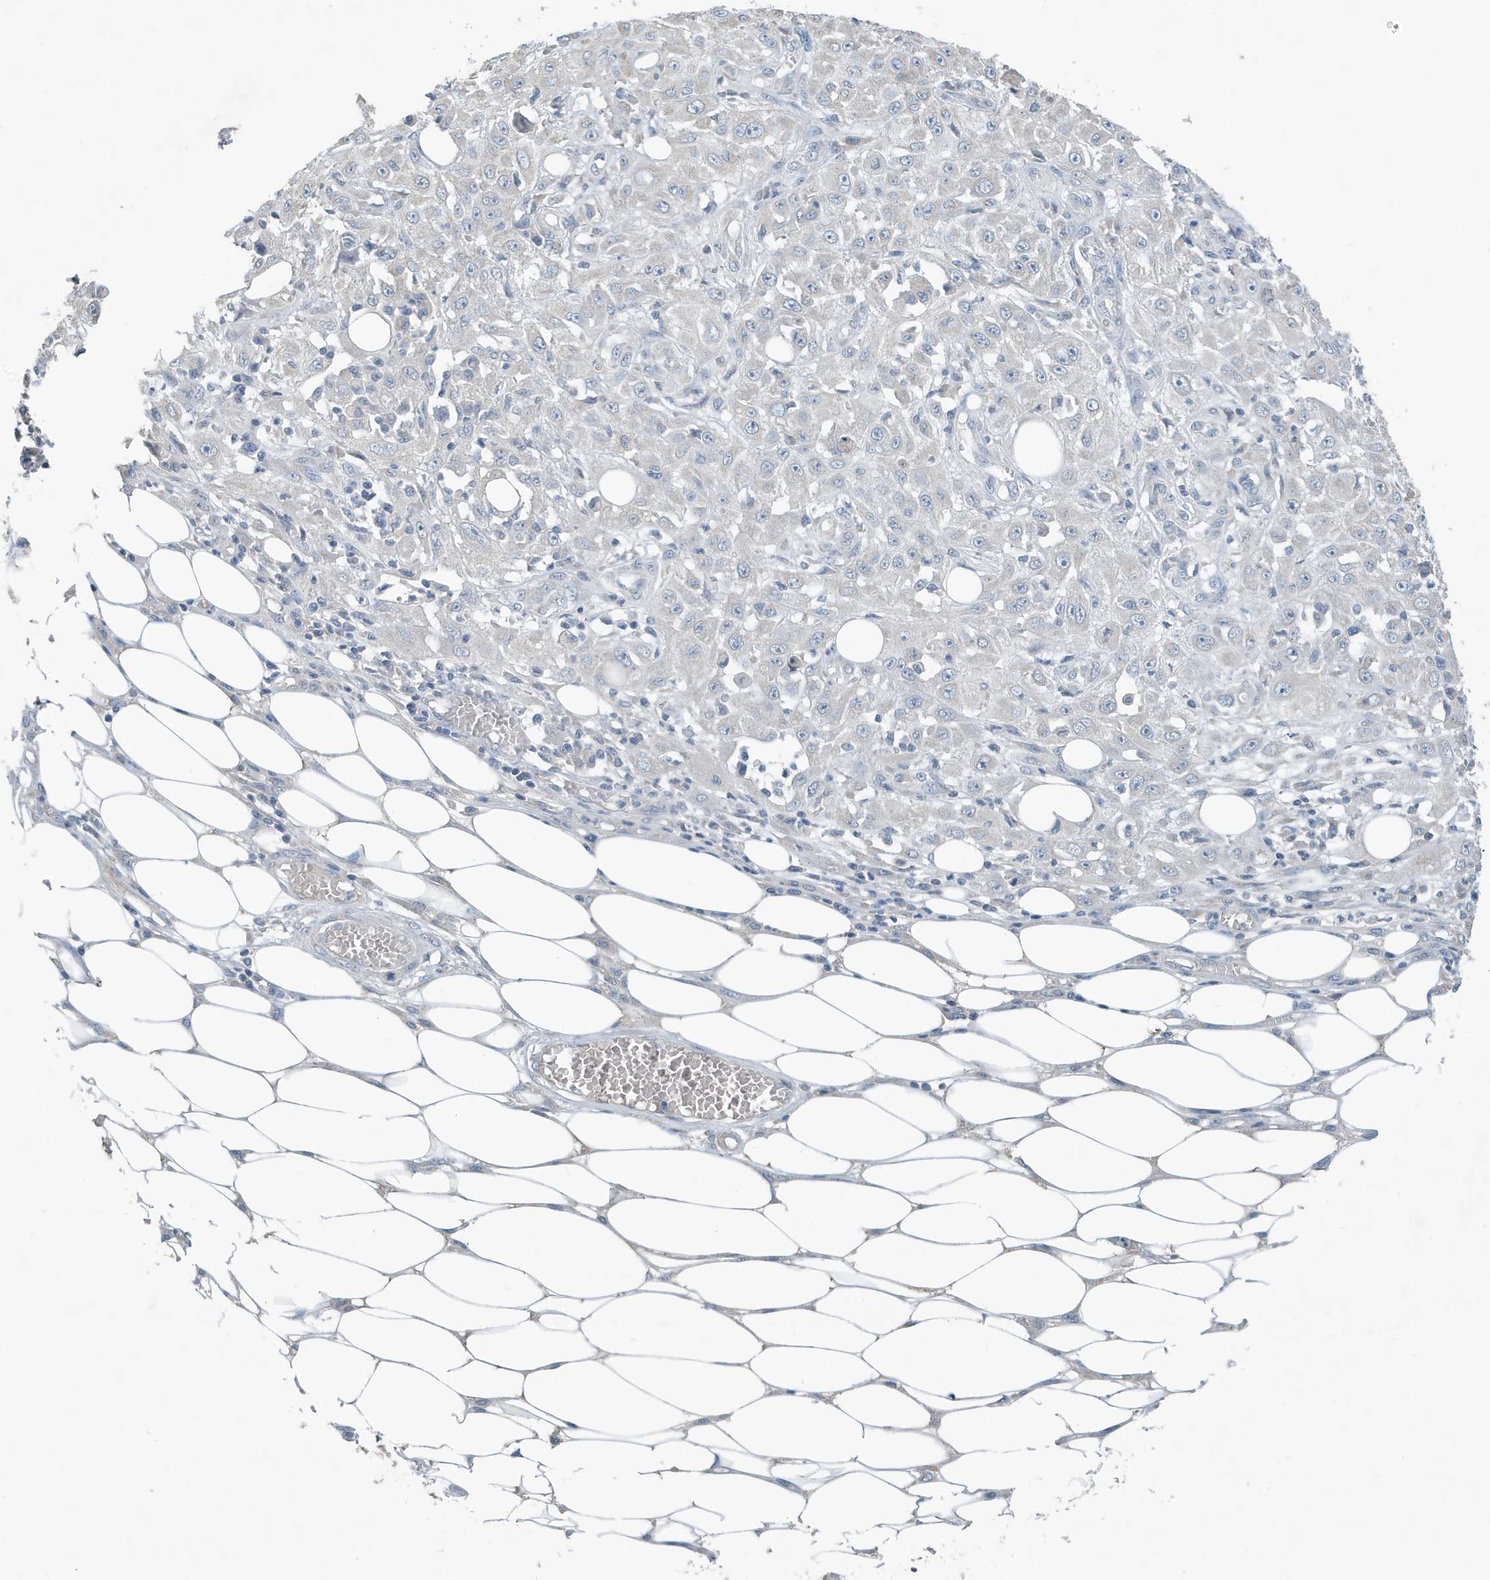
{"staining": {"intensity": "negative", "quantity": "none", "location": "none"}, "tissue": "skin cancer", "cell_type": "Tumor cells", "image_type": "cancer", "snomed": [{"axis": "morphology", "description": "Squamous cell carcinoma, NOS"}, {"axis": "morphology", "description": "Squamous cell carcinoma, metastatic, NOS"}, {"axis": "topography", "description": "Skin"}, {"axis": "topography", "description": "Lymph node"}], "caption": "Immunohistochemistry (IHC) histopathology image of neoplastic tissue: skin metastatic squamous cell carcinoma stained with DAB (3,3'-diaminobenzidine) demonstrates no significant protein expression in tumor cells.", "gene": "UGT2B4", "patient": {"sex": "male", "age": 75}}